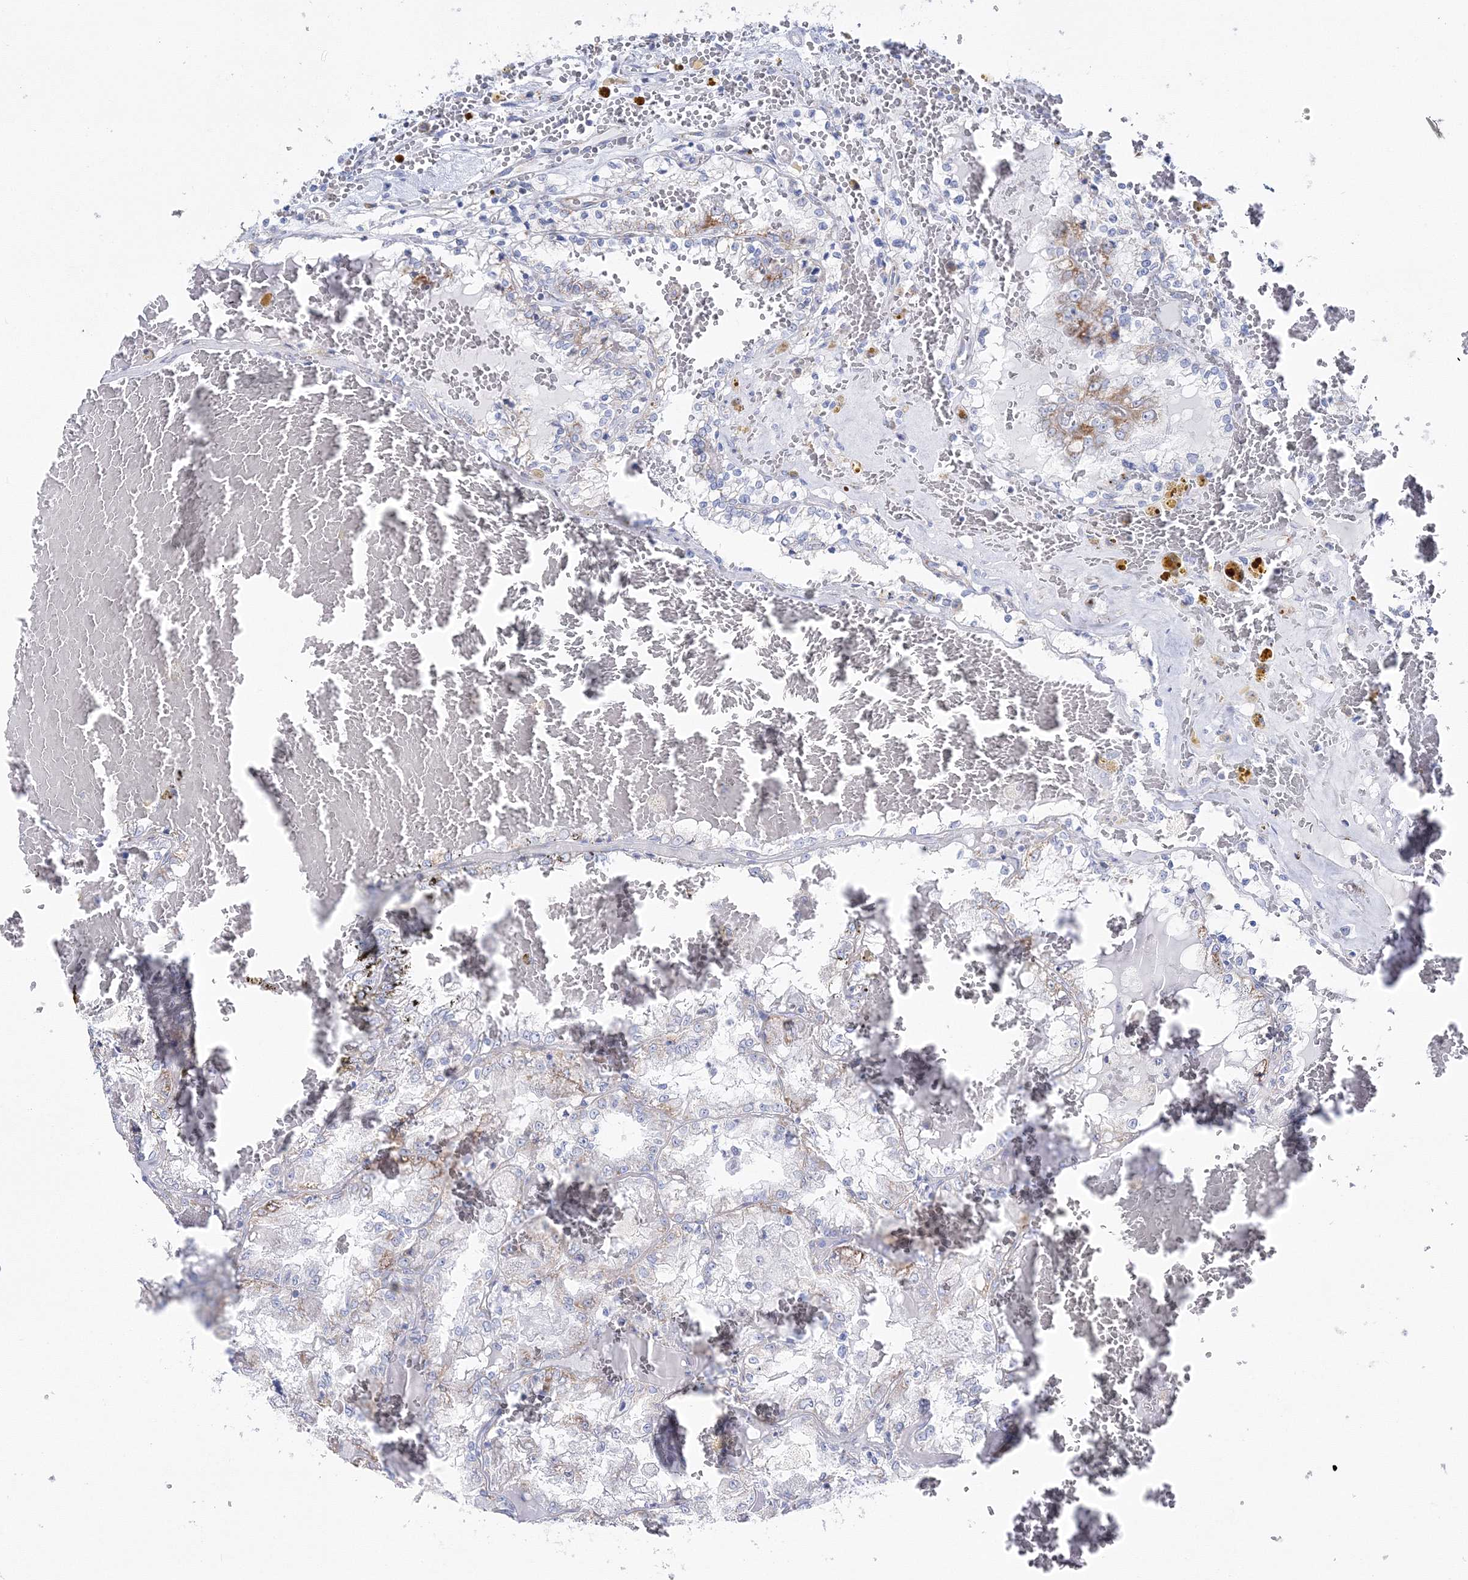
{"staining": {"intensity": "negative", "quantity": "none", "location": "none"}, "tissue": "renal cancer", "cell_type": "Tumor cells", "image_type": "cancer", "snomed": [{"axis": "morphology", "description": "Adenocarcinoma, NOS"}, {"axis": "topography", "description": "Kidney"}], "caption": "The image exhibits no significant expression in tumor cells of renal adenocarcinoma. (Stains: DAB IHC with hematoxylin counter stain, Microscopy: brightfield microscopy at high magnification).", "gene": "HIBCH", "patient": {"sex": "female", "age": 56}}